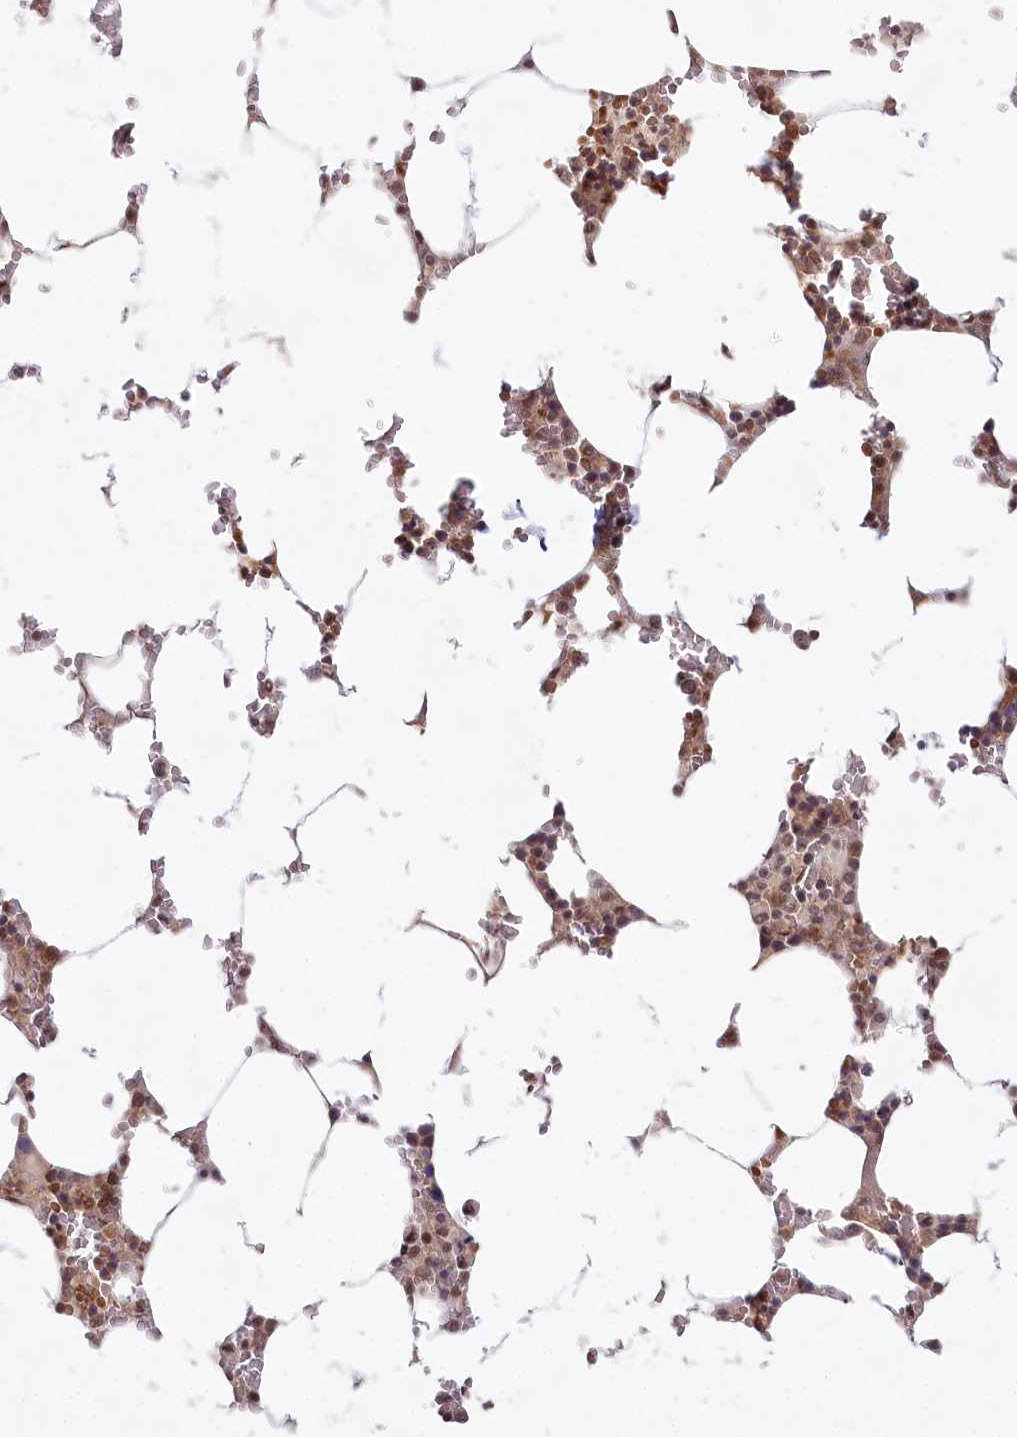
{"staining": {"intensity": "moderate", "quantity": ">75%", "location": "cytoplasmic/membranous,nuclear"}, "tissue": "bone marrow", "cell_type": "Hematopoietic cells", "image_type": "normal", "snomed": [{"axis": "morphology", "description": "Normal tissue, NOS"}, {"axis": "topography", "description": "Bone marrow"}], "caption": "An IHC micrograph of benign tissue is shown. Protein staining in brown shows moderate cytoplasmic/membranous,nuclear positivity in bone marrow within hematopoietic cells. The protein of interest is stained brown, and the nuclei are stained in blue (DAB (3,3'-diaminobenzidine) IHC with brightfield microscopy, high magnification).", "gene": "CCDC65", "patient": {"sex": "male", "age": 70}}